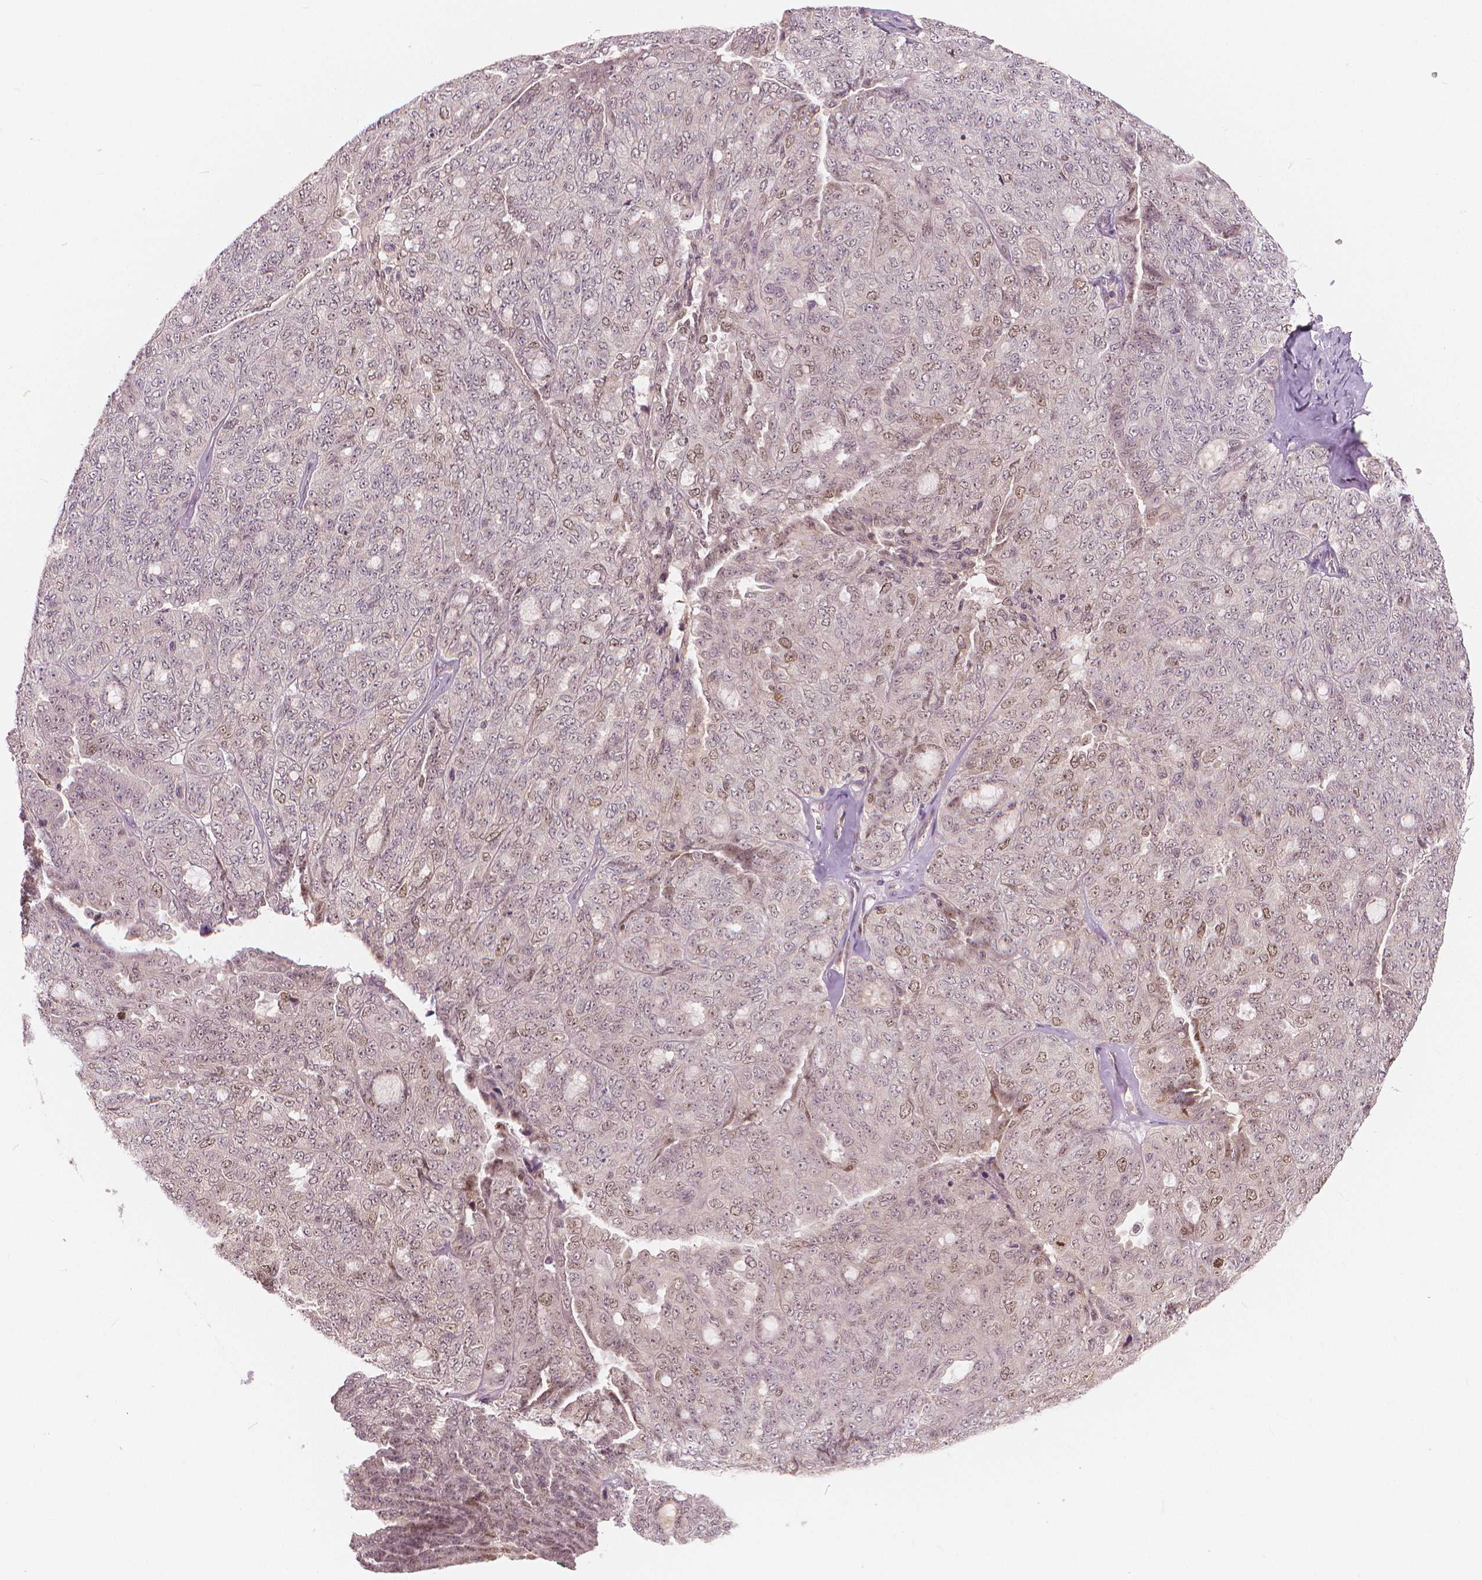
{"staining": {"intensity": "moderate", "quantity": "<25%", "location": "nuclear"}, "tissue": "ovarian cancer", "cell_type": "Tumor cells", "image_type": "cancer", "snomed": [{"axis": "morphology", "description": "Cystadenocarcinoma, serous, NOS"}, {"axis": "topography", "description": "Ovary"}], "caption": "Moderate nuclear staining is identified in about <25% of tumor cells in serous cystadenocarcinoma (ovarian). Nuclei are stained in blue.", "gene": "NSD2", "patient": {"sex": "female", "age": 71}}